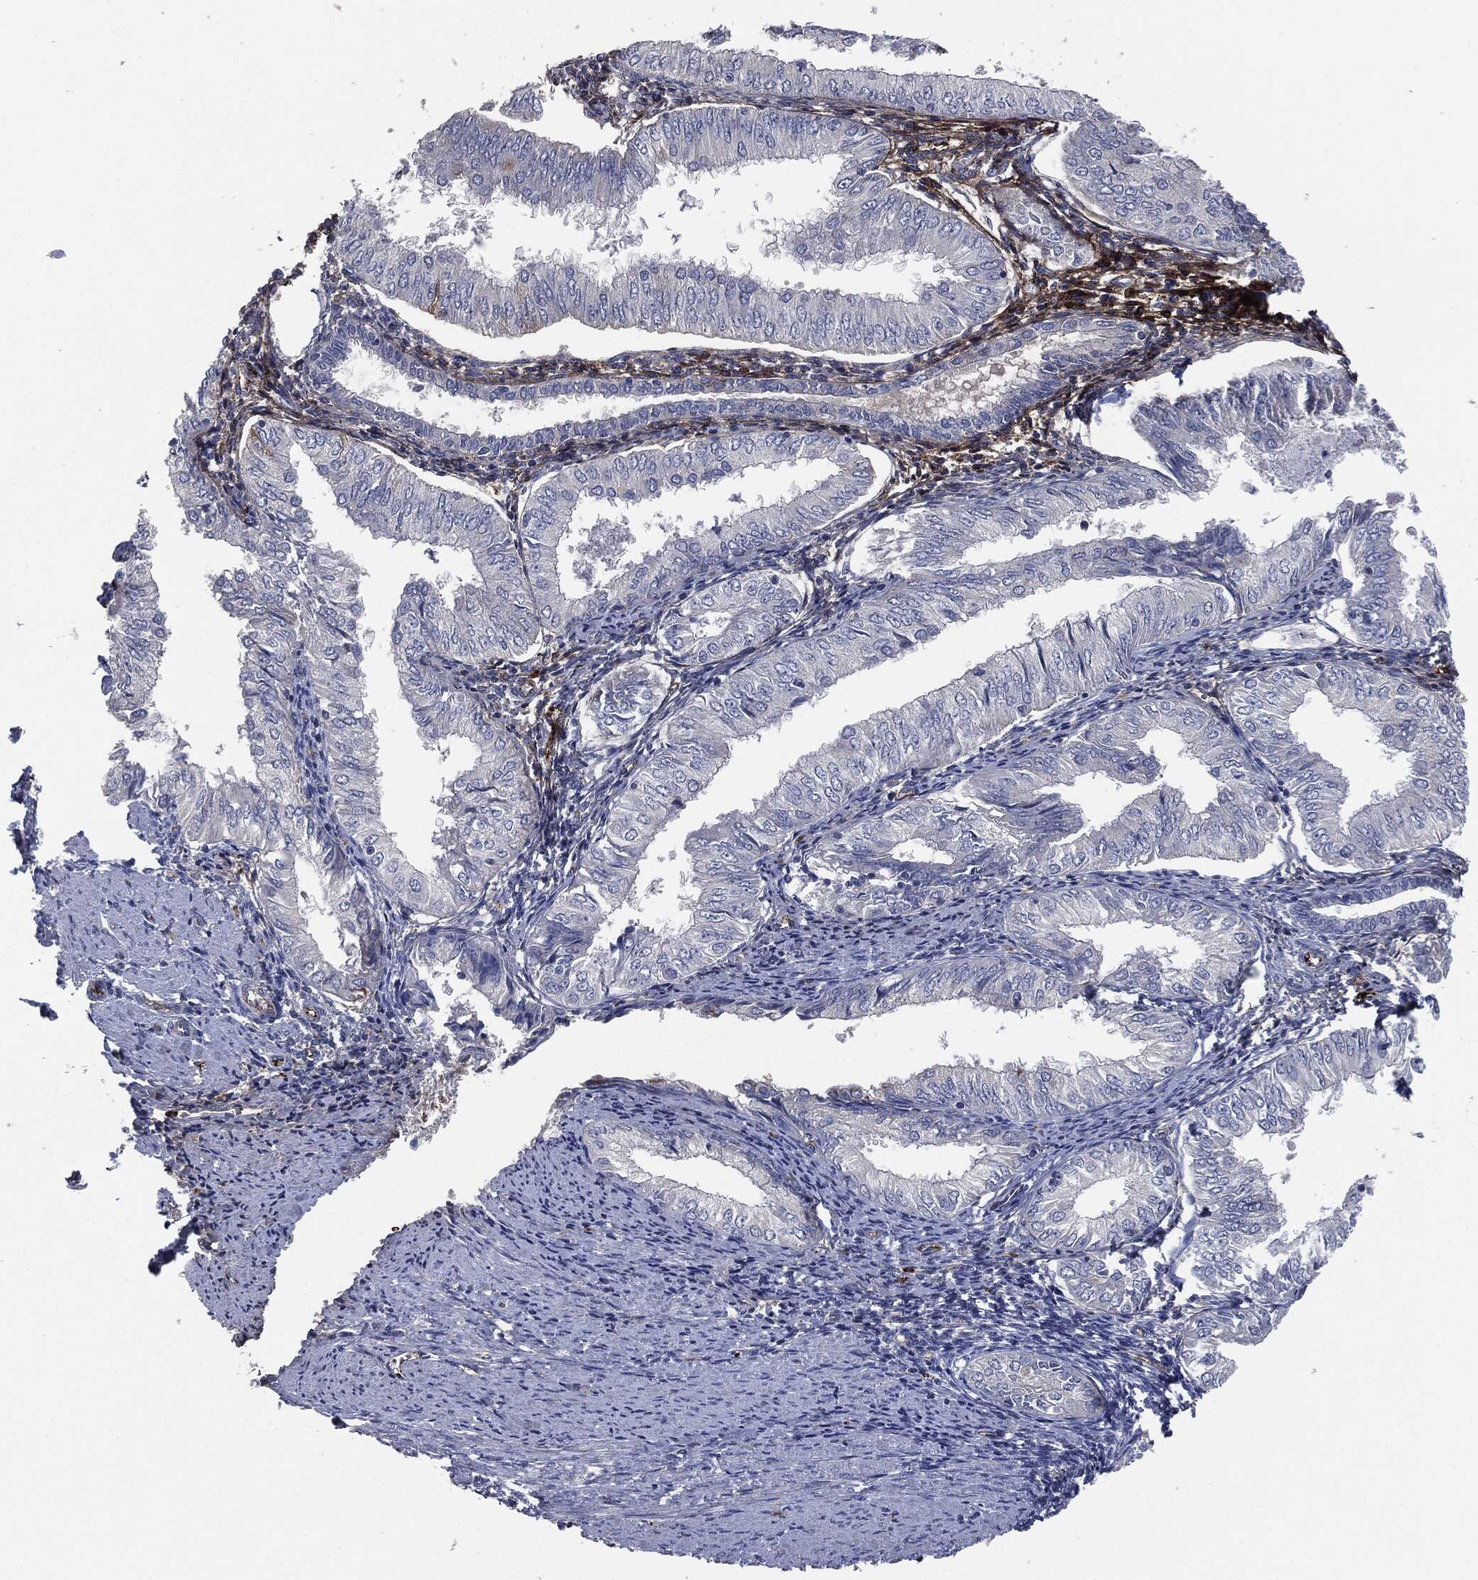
{"staining": {"intensity": "negative", "quantity": "none", "location": "none"}, "tissue": "endometrial cancer", "cell_type": "Tumor cells", "image_type": "cancer", "snomed": [{"axis": "morphology", "description": "Adenocarcinoma, NOS"}, {"axis": "topography", "description": "Endometrium"}], "caption": "Endometrial cancer was stained to show a protein in brown. There is no significant expression in tumor cells.", "gene": "APOB", "patient": {"sex": "female", "age": 53}}